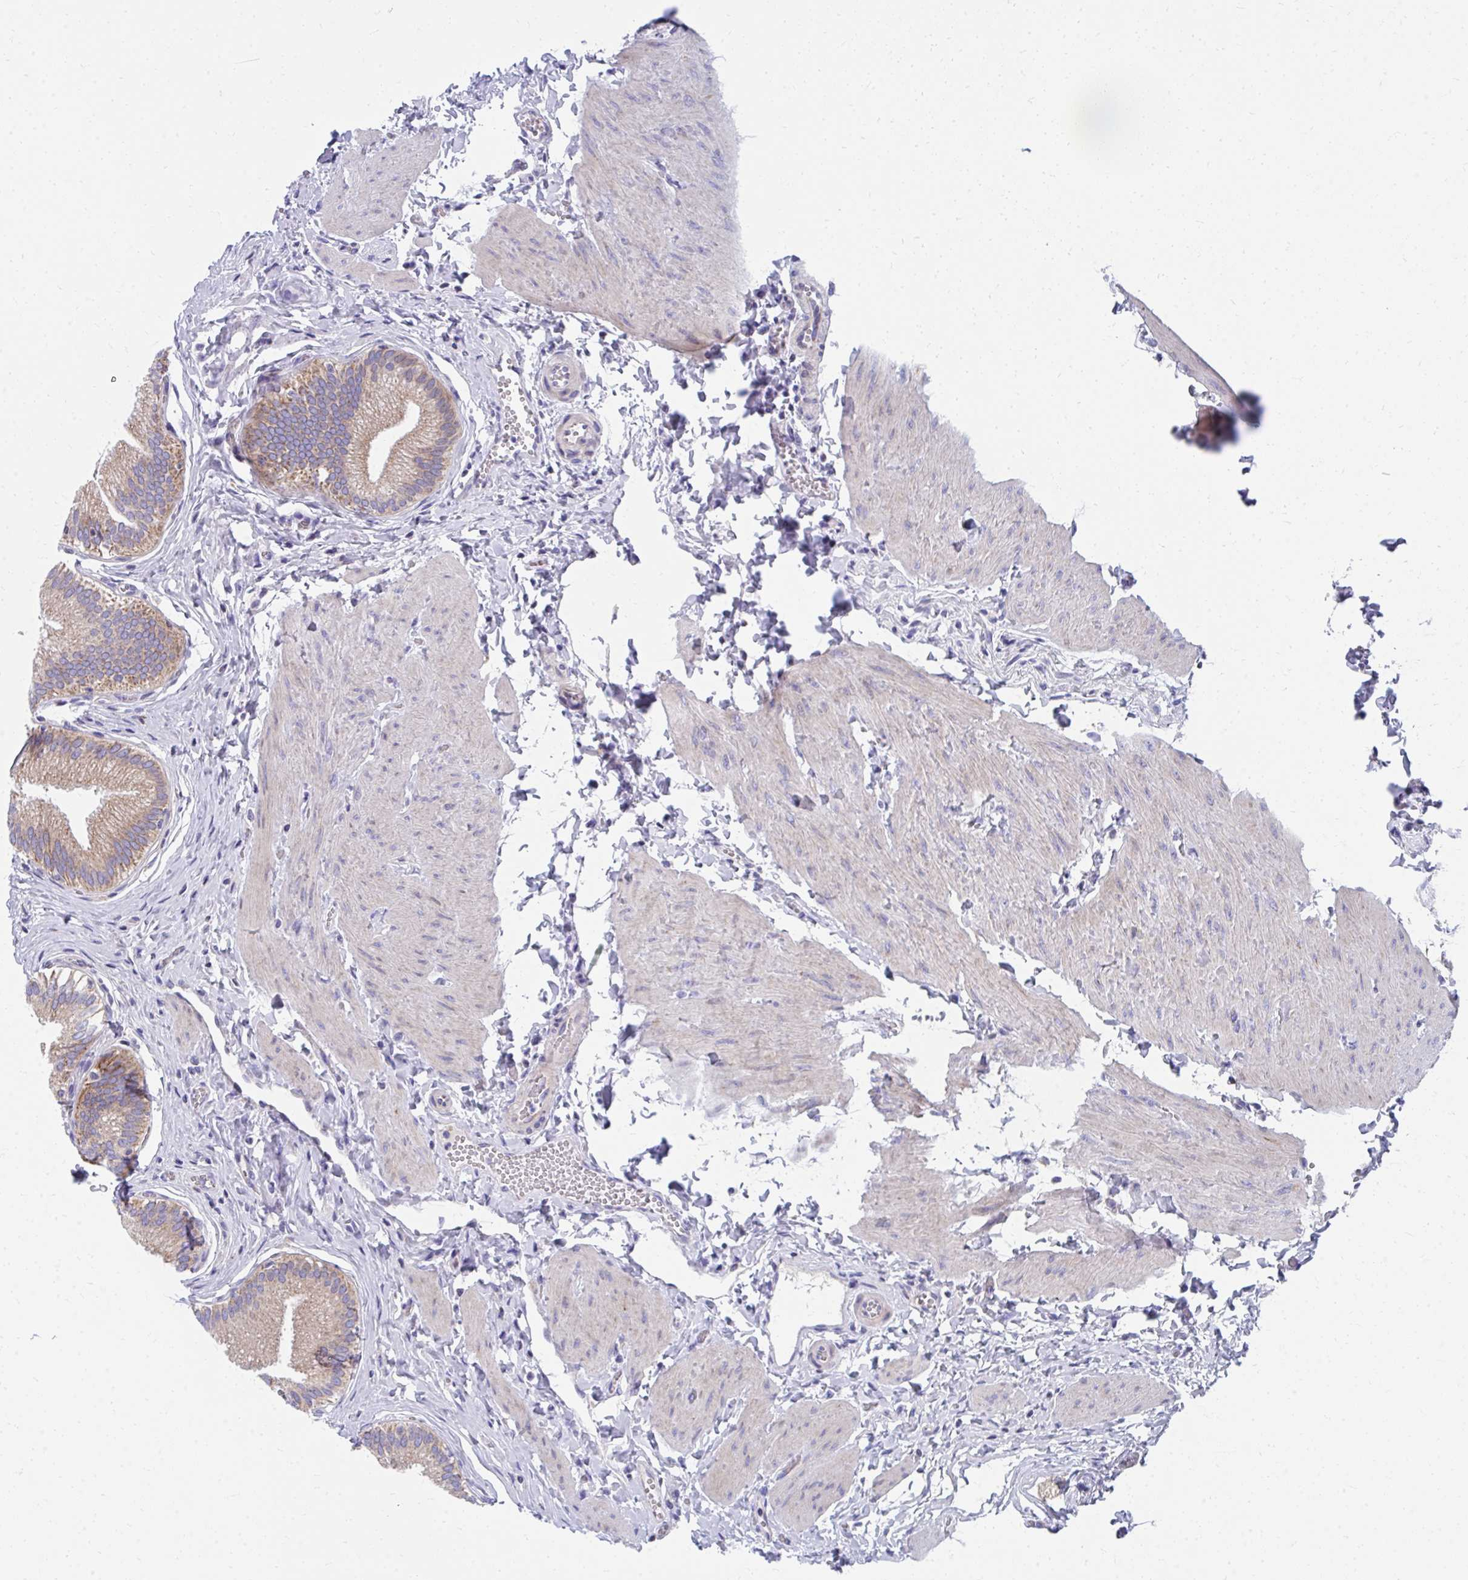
{"staining": {"intensity": "moderate", "quantity": ">75%", "location": "cytoplasmic/membranous"}, "tissue": "gallbladder", "cell_type": "Glandular cells", "image_type": "normal", "snomed": [{"axis": "morphology", "description": "Normal tissue, NOS"}, {"axis": "topography", "description": "Gallbladder"}], "caption": "A high-resolution photomicrograph shows immunohistochemistry staining of normal gallbladder, which exhibits moderate cytoplasmic/membranous staining in about >75% of glandular cells. Using DAB (brown) and hematoxylin (blue) stains, captured at high magnification using brightfield microscopy.", "gene": "IL37", "patient": {"sex": "male", "age": 17}}